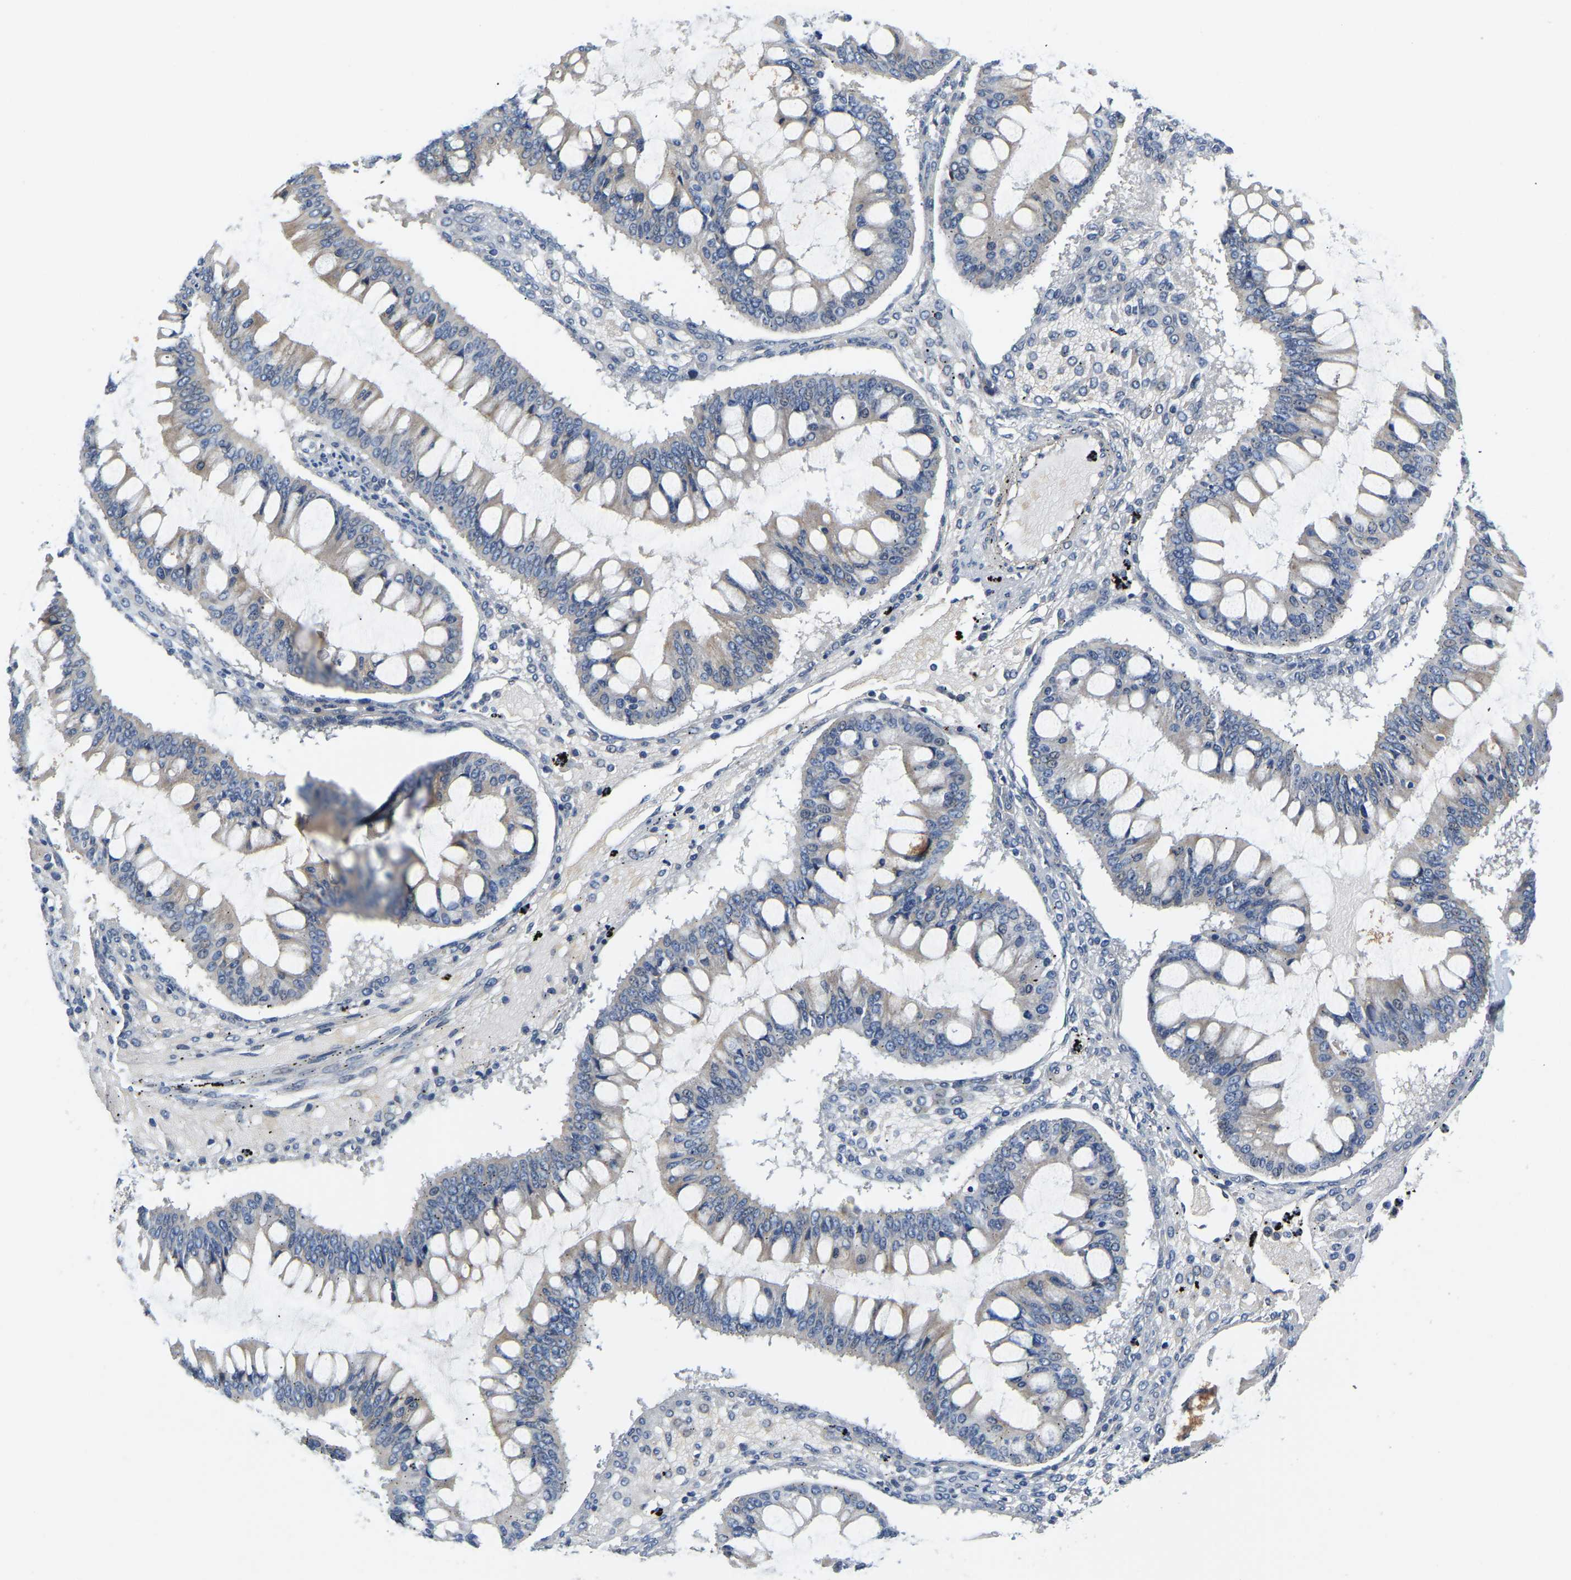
{"staining": {"intensity": "negative", "quantity": "none", "location": "none"}, "tissue": "ovarian cancer", "cell_type": "Tumor cells", "image_type": "cancer", "snomed": [{"axis": "morphology", "description": "Cystadenocarcinoma, mucinous, NOS"}, {"axis": "topography", "description": "Ovary"}], "caption": "Tumor cells are negative for protein expression in human ovarian cancer.", "gene": "LIAS", "patient": {"sex": "female", "age": 73}}